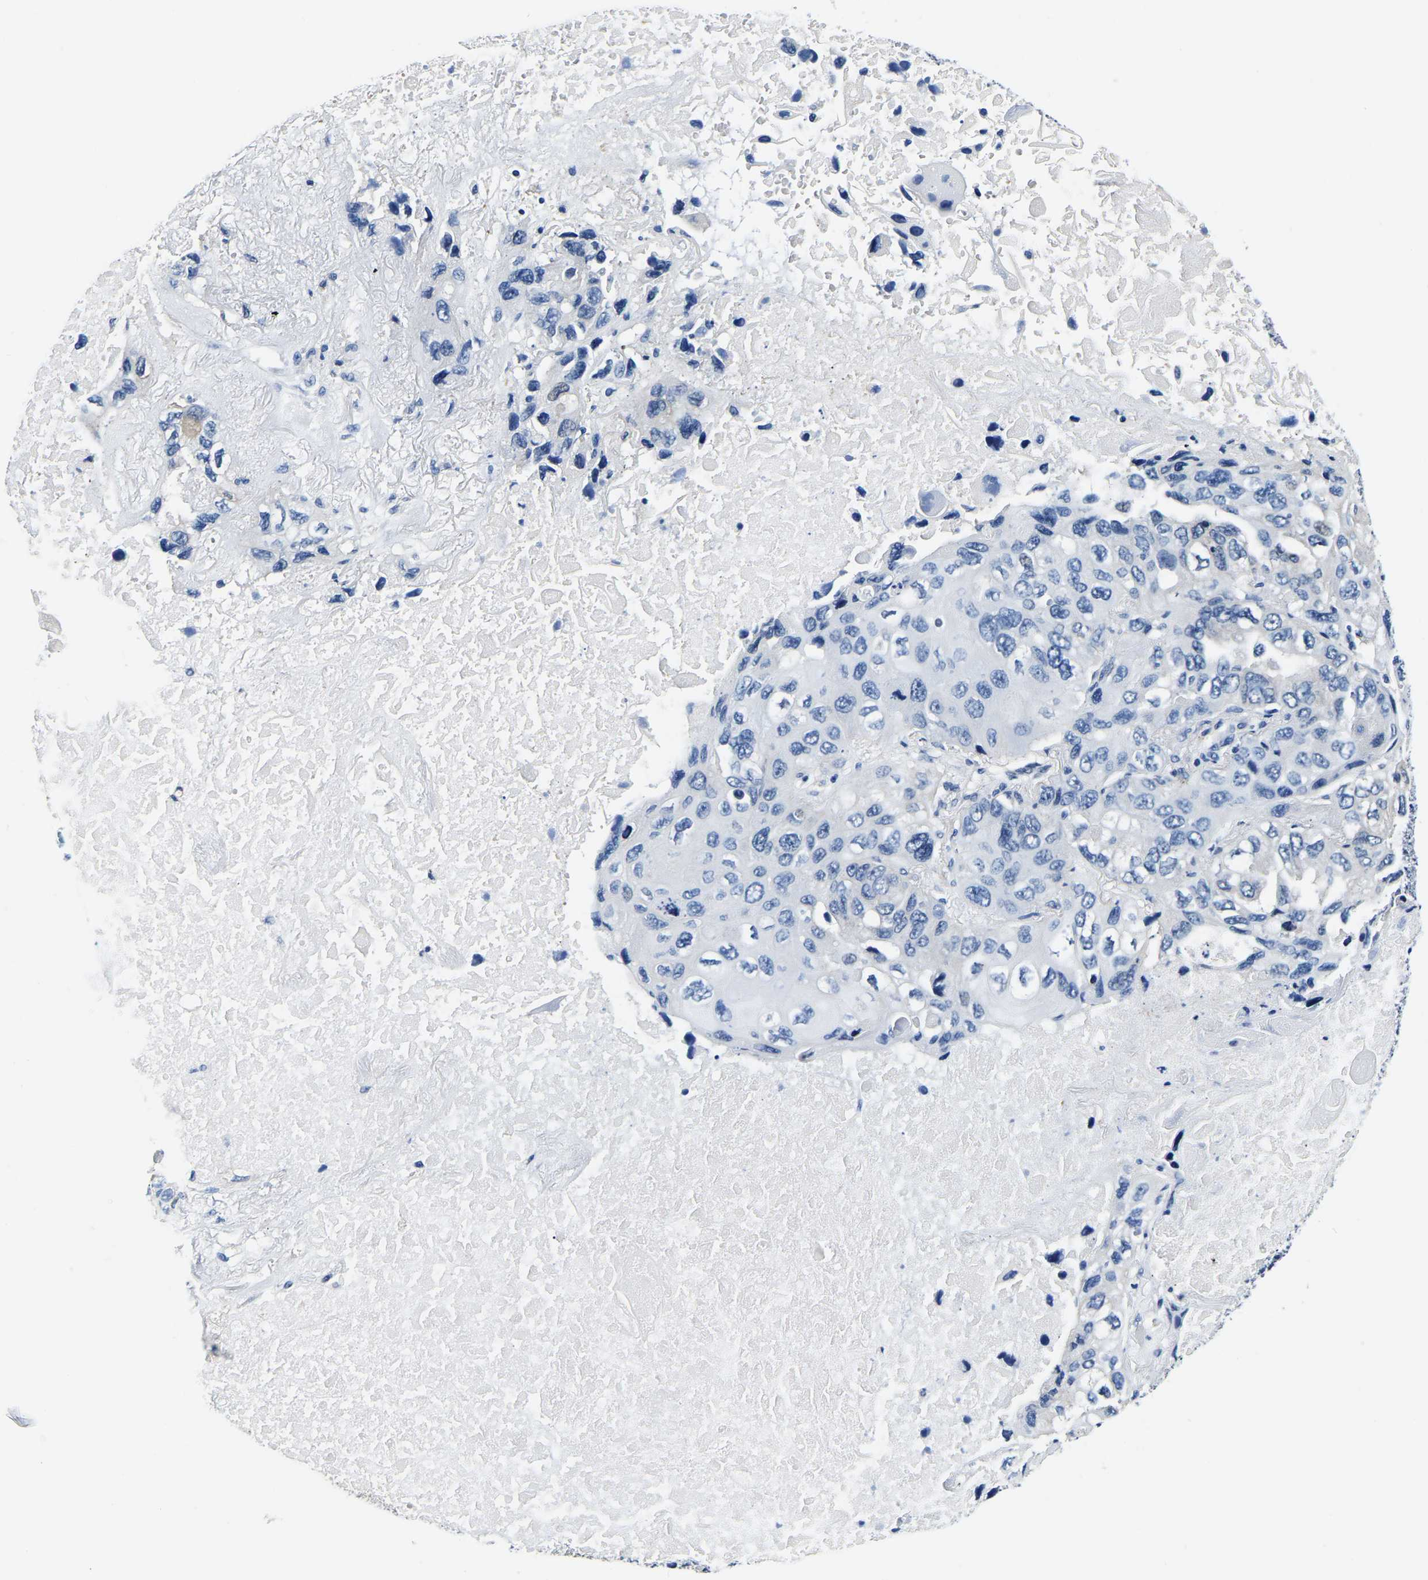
{"staining": {"intensity": "negative", "quantity": "none", "location": "none"}, "tissue": "lung cancer", "cell_type": "Tumor cells", "image_type": "cancer", "snomed": [{"axis": "morphology", "description": "Squamous cell carcinoma, NOS"}, {"axis": "topography", "description": "Lung"}], "caption": "High power microscopy histopathology image of an IHC photomicrograph of lung cancer (squamous cell carcinoma), revealing no significant expression in tumor cells.", "gene": "ACO1", "patient": {"sex": "female", "age": 73}}